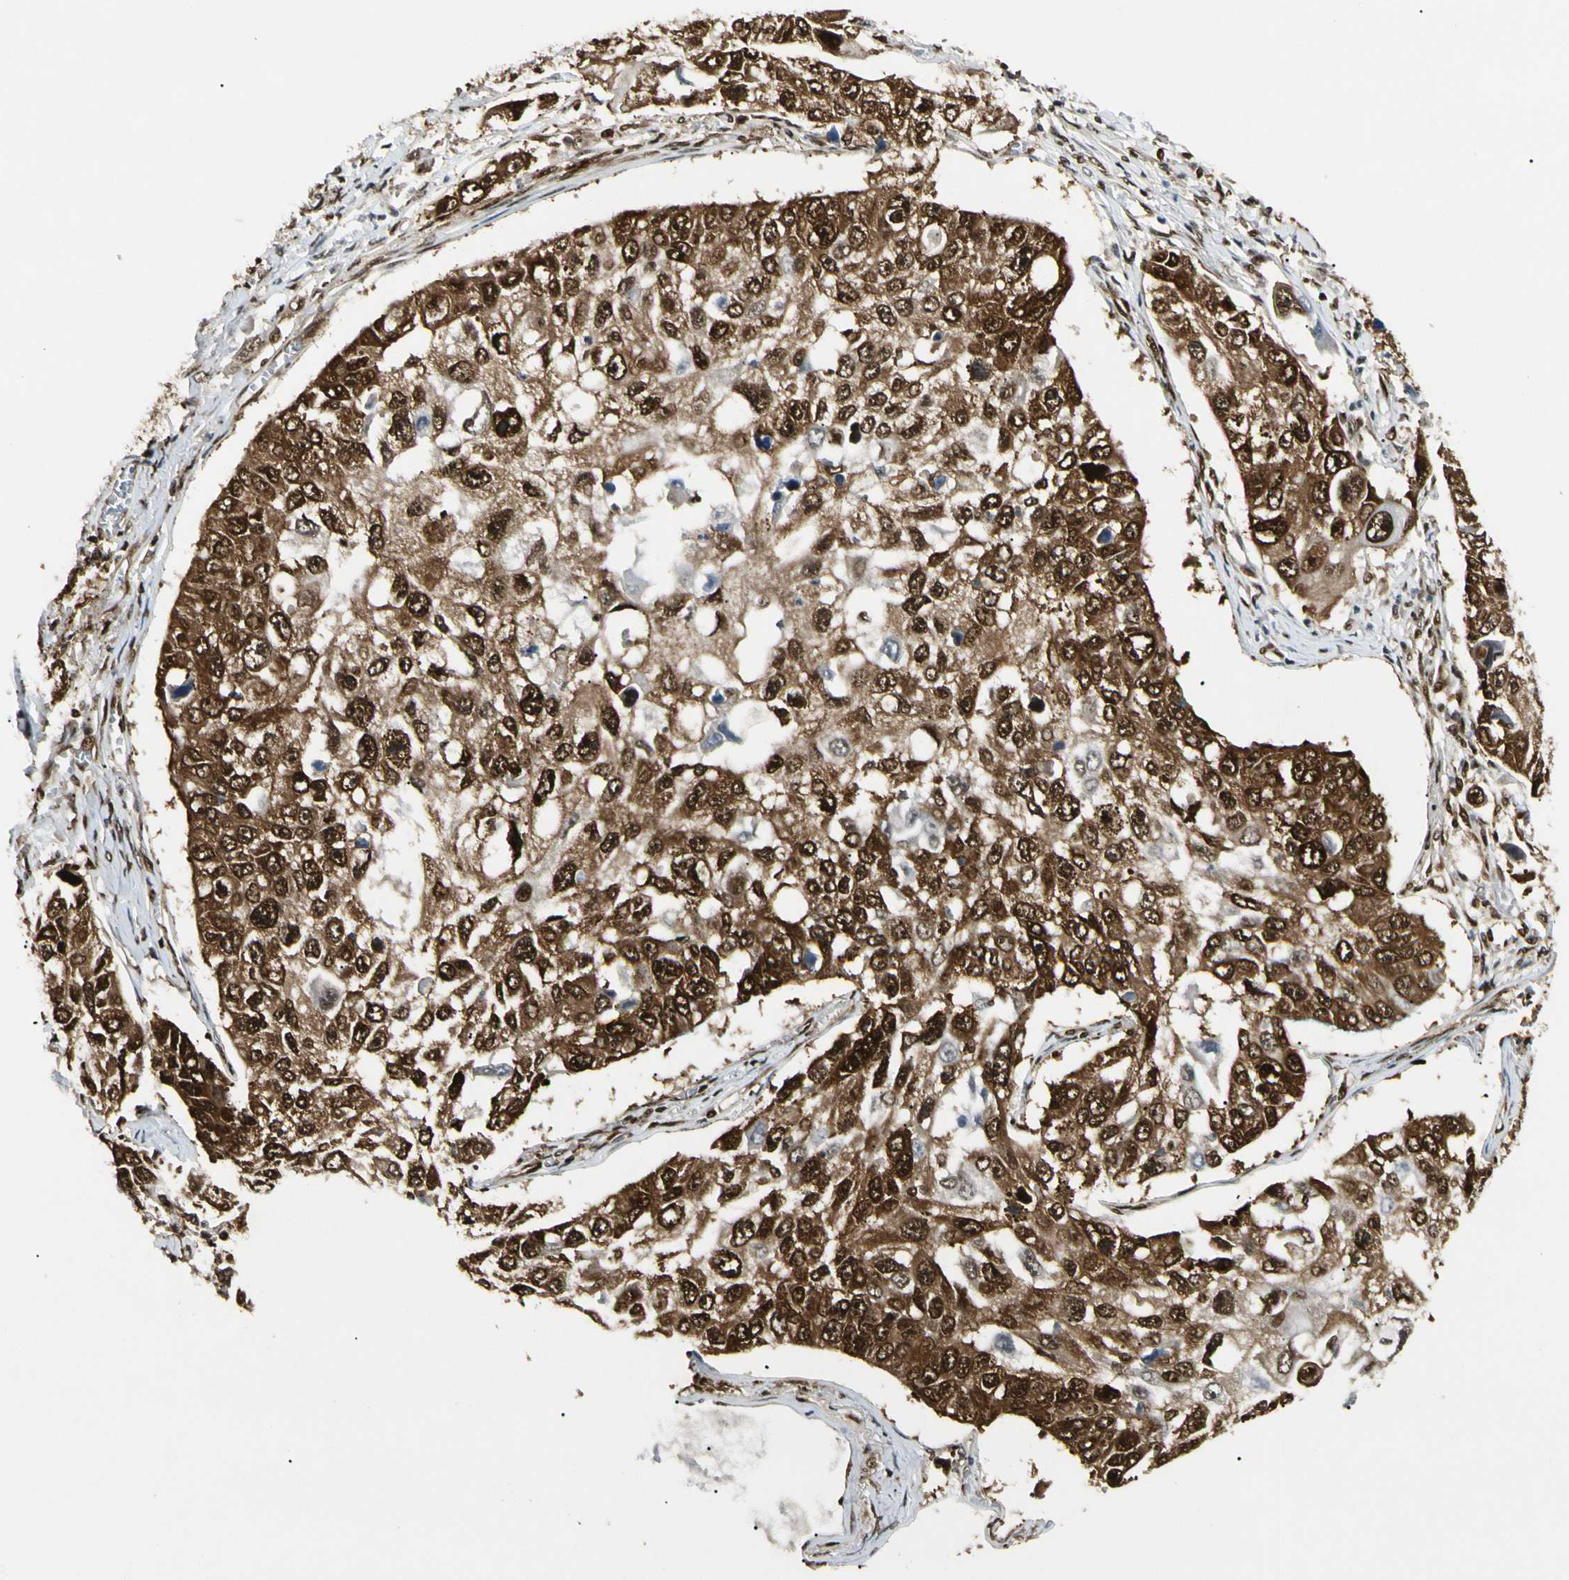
{"staining": {"intensity": "strong", "quantity": ">75%", "location": "cytoplasmic/membranous,nuclear"}, "tissue": "lung cancer", "cell_type": "Tumor cells", "image_type": "cancer", "snomed": [{"axis": "morphology", "description": "Squamous cell carcinoma, NOS"}, {"axis": "topography", "description": "Lung"}], "caption": "Squamous cell carcinoma (lung) stained for a protein (brown) displays strong cytoplasmic/membranous and nuclear positive expression in approximately >75% of tumor cells.", "gene": "FUS", "patient": {"sex": "male", "age": 71}}